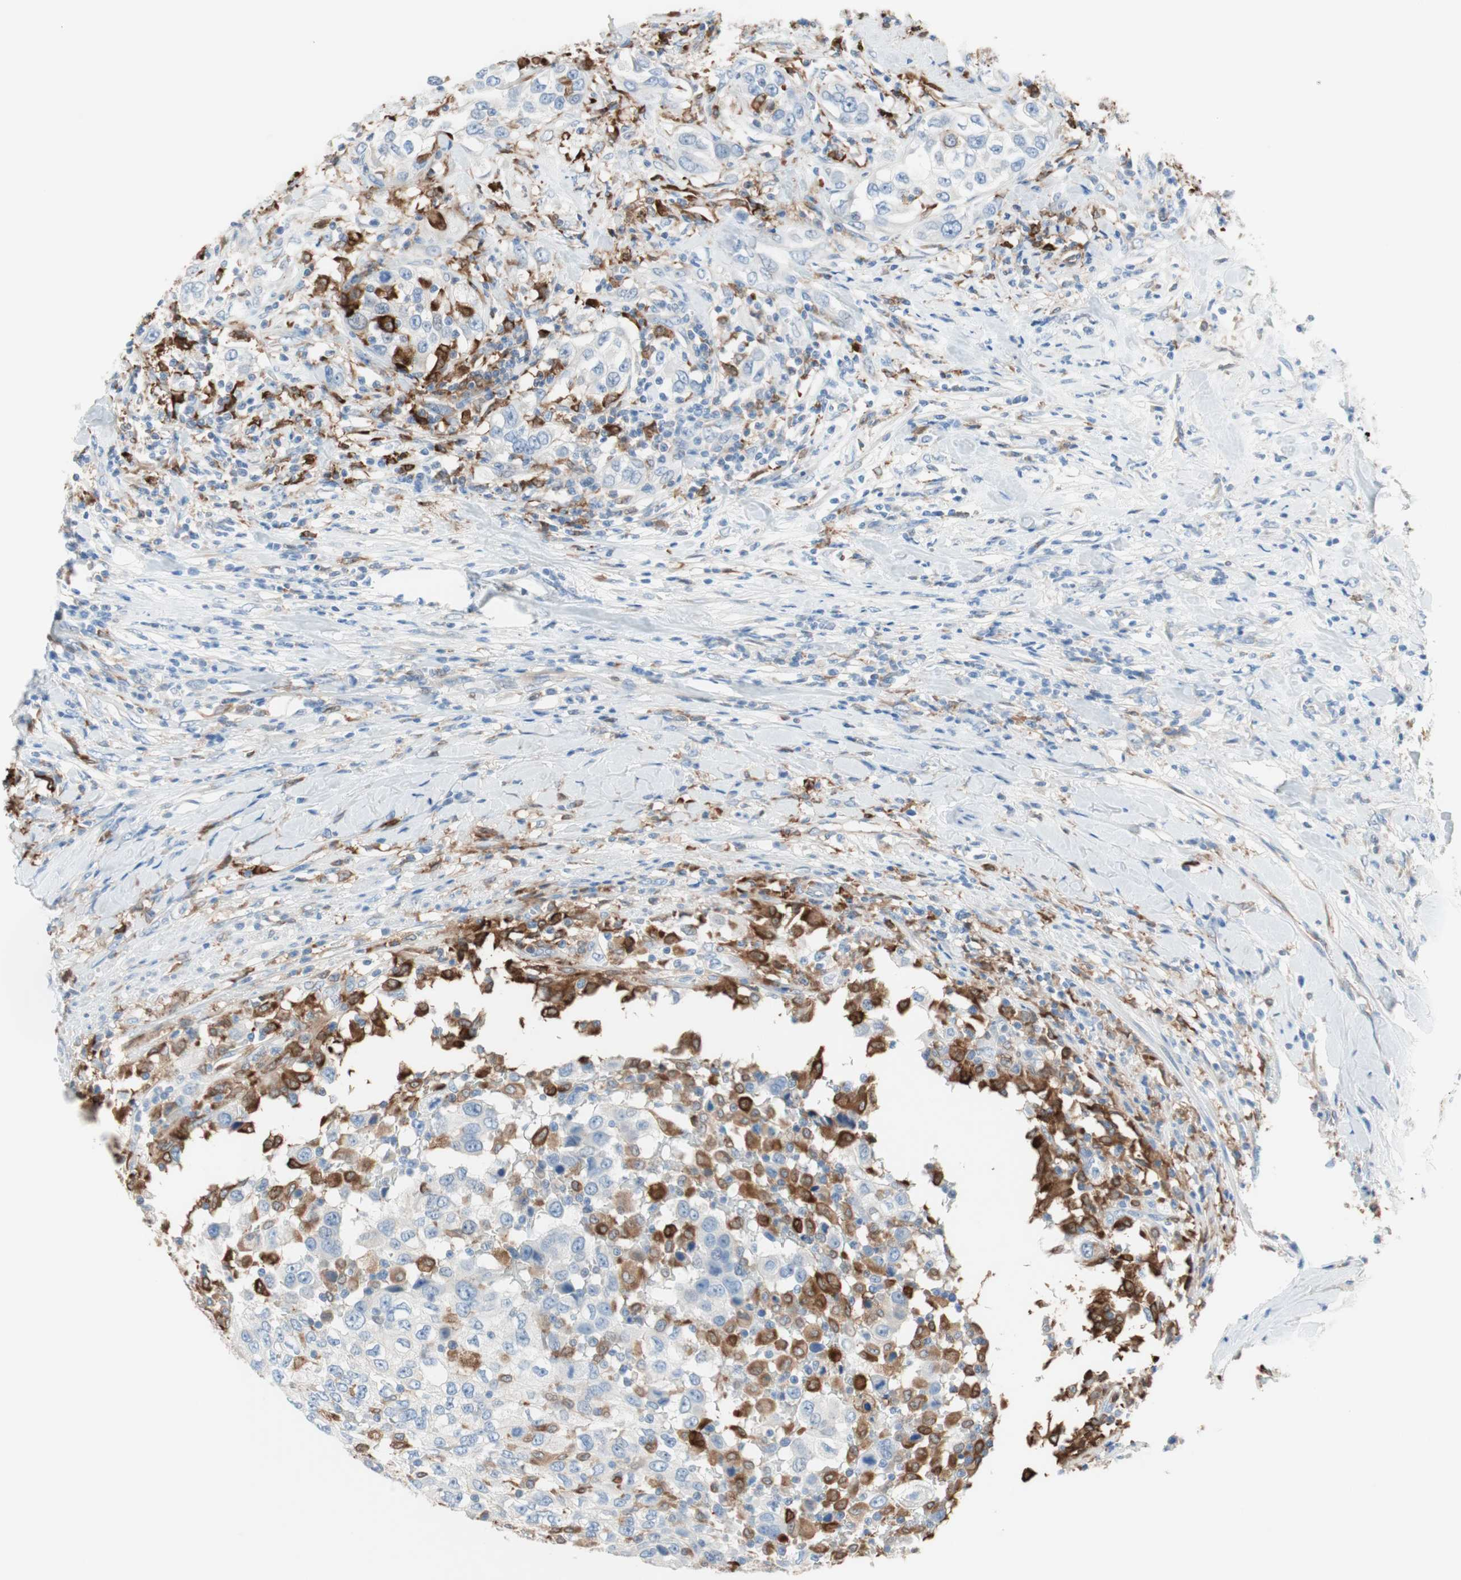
{"staining": {"intensity": "moderate", "quantity": "25%-75%", "location": "cytoplasmic/membranous"}, "tissue": "urothelial cancer", "cell_type": "Tumor cells", "image_type": "cancer", "snomed": [{"axis": "morphology", "description": "Urothelial carcinoma, High grade"}, {"axis": "topography", "description": "Urinary bladder"}], "caption": "There is medium levels of moderate cytoplasmic/membranous expression in tumor cells of high-grade urothelial carcinoma, as demonstrated by immunohistochemical staining (brown color).", "gene": "GLUL", "patient": {"sex": "female", "age": 80}}